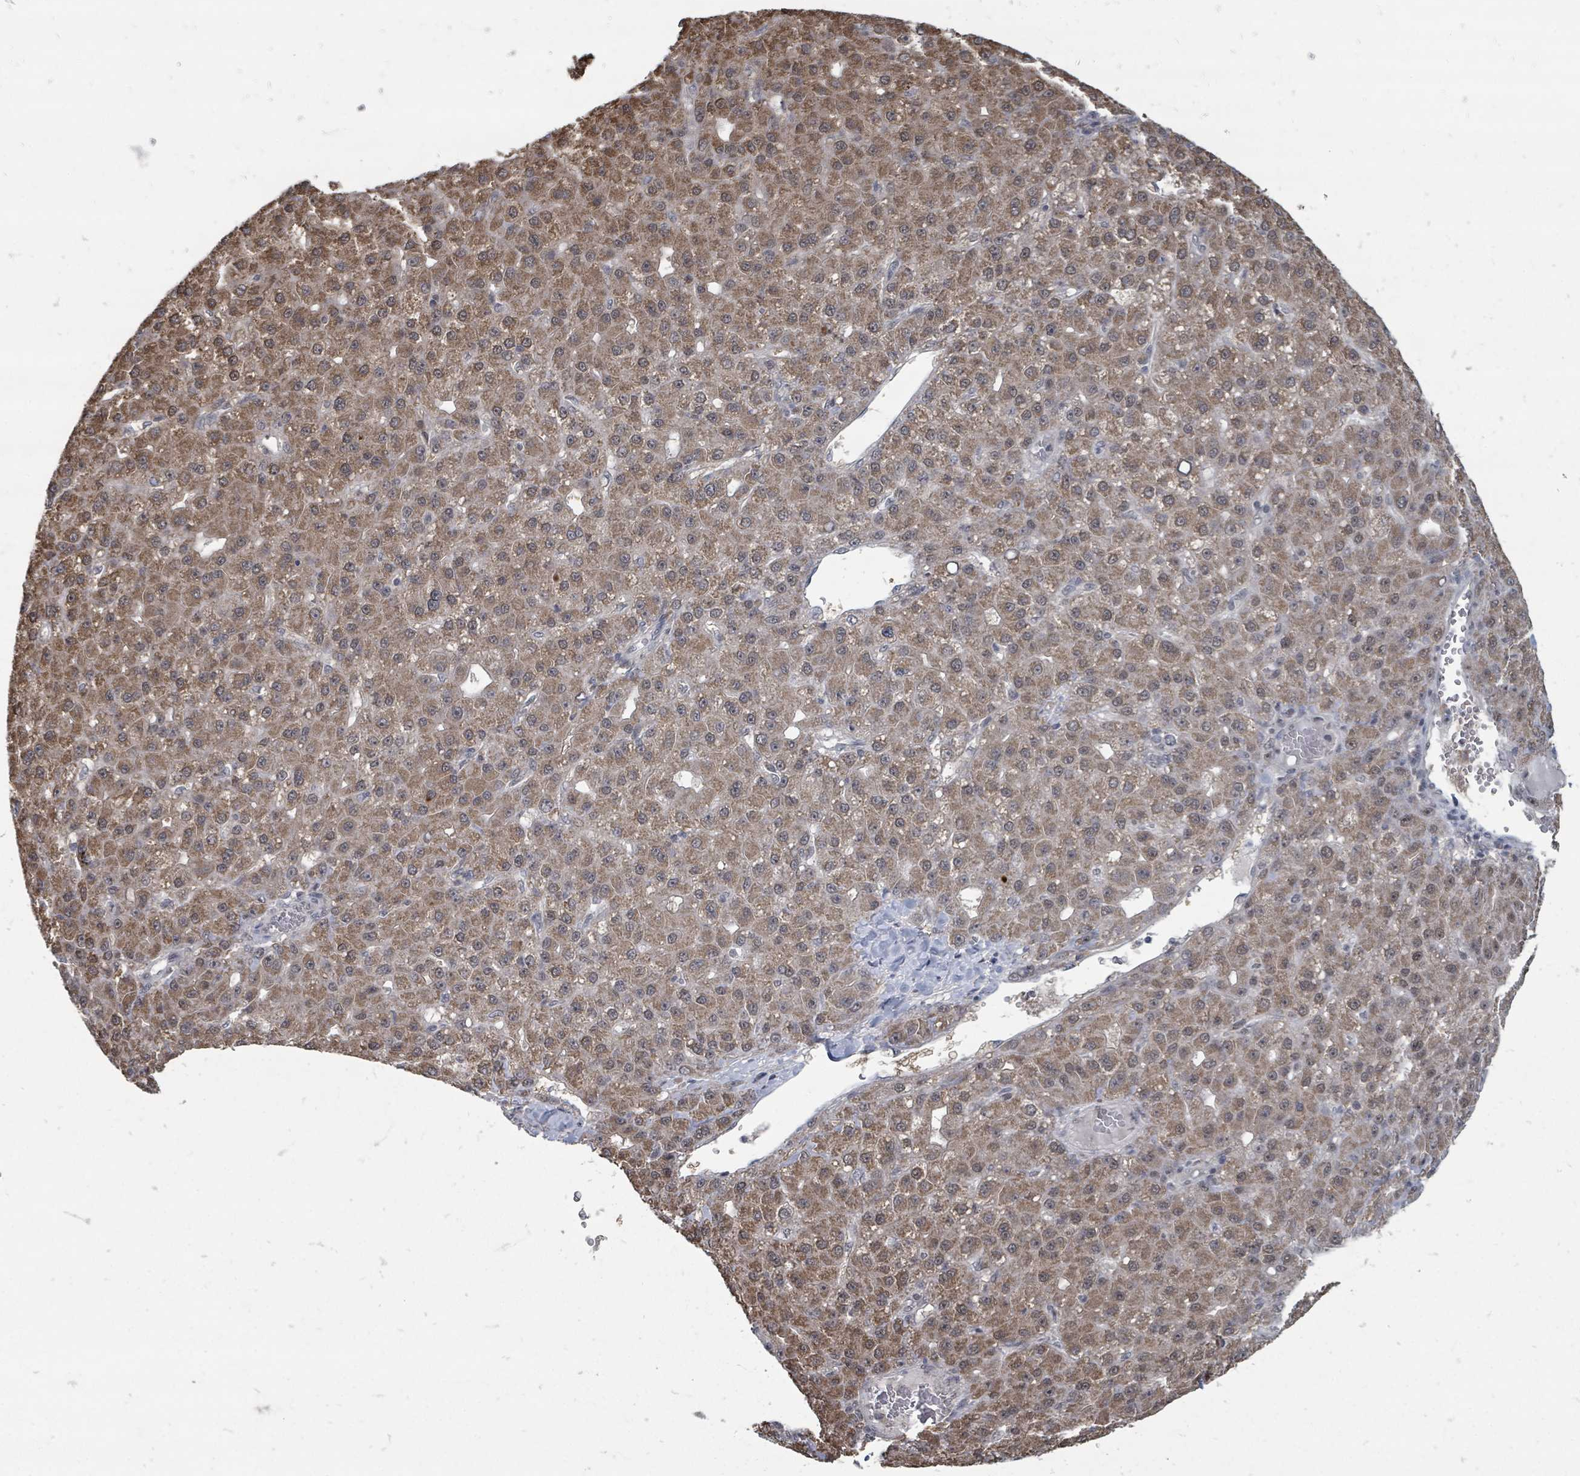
{"staining": {"intensity": "moderate", "quantity": ">75%", "location": "cytoplasmic/membranous"}, "tissue": "liver cancer", "cell_type": "Tumor cells", "image_type": "cancer", "snomed": [{"axis": "morphology", "description": "Carcinoma, Hepatocellular, NOS"}, {"axis": "topography", "description": "Liver"}], "caption": "Immunohistochemical staining of human liver cancer (hepatocellular carcinoma) reveals medium levels of moderate cytoplasmic/membranous protein positivity in approximately >75% of tumor cells.", "gene": "MAGOHB", "patient": {"sex": "male", "age": 67}}